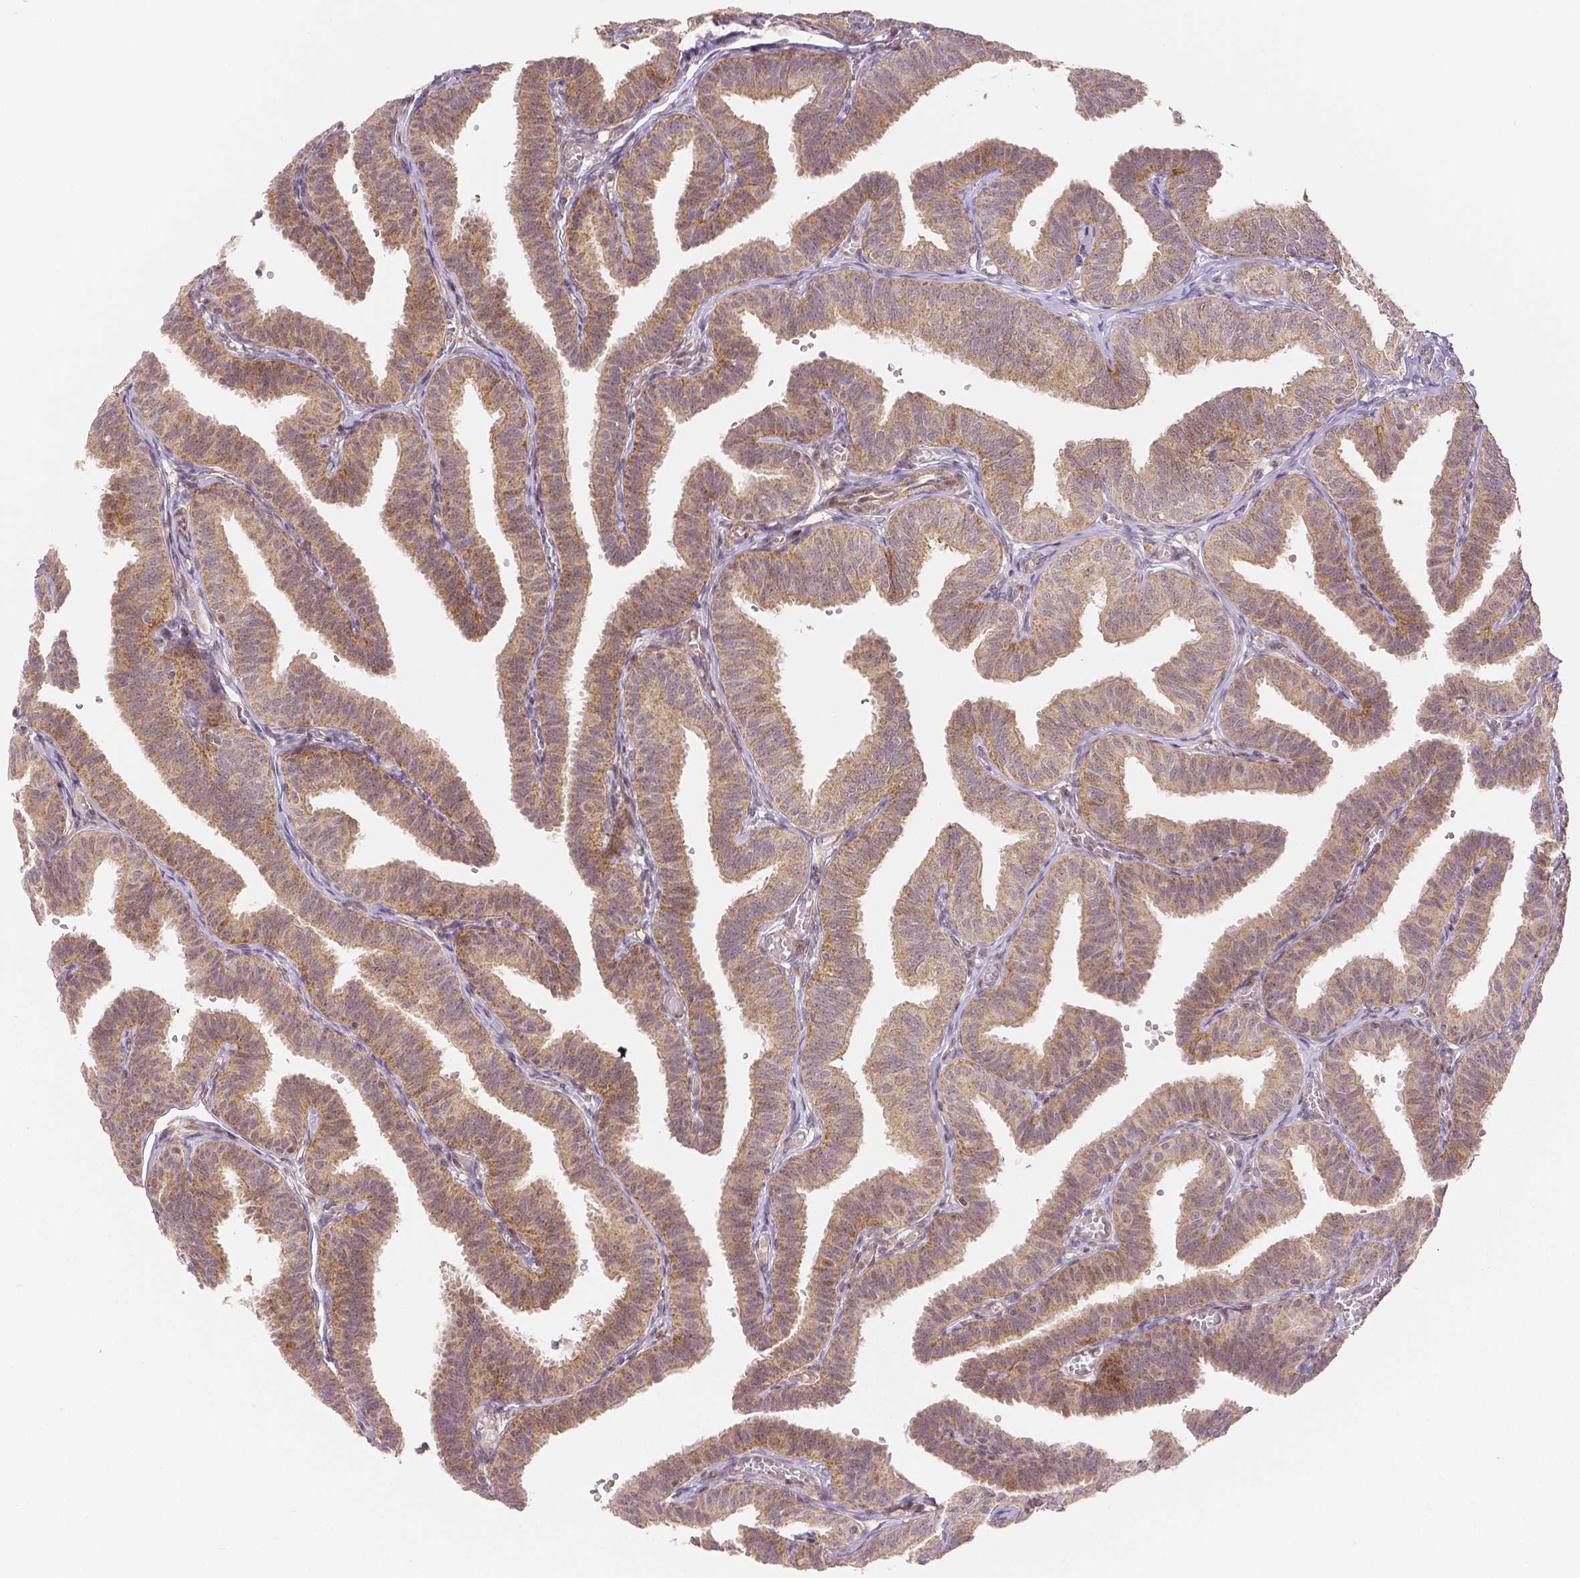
{"staining": {"intensity": "moderate", "quantity": ">75%", "location": "cytoplasmic/membranous"}, "tissue": "fallopian tube", "cell_type": "Glandular cells", "image_type": "normal", "snomed": [{"axis": "morphology", "description": "Normal tissue, NOS"}, {"axis": "topography", "description": "Fallopian tube"}], "caption": "Benign fallopian tube was stained to show a protein in brown. There is medium levels of moderate cytoplasmic/membranous staining in approximately >75% of glandular cells. Nuclei are stained in blue.", "gene": "RHOT1", "patient": {"sex": "female", "age": 25}}